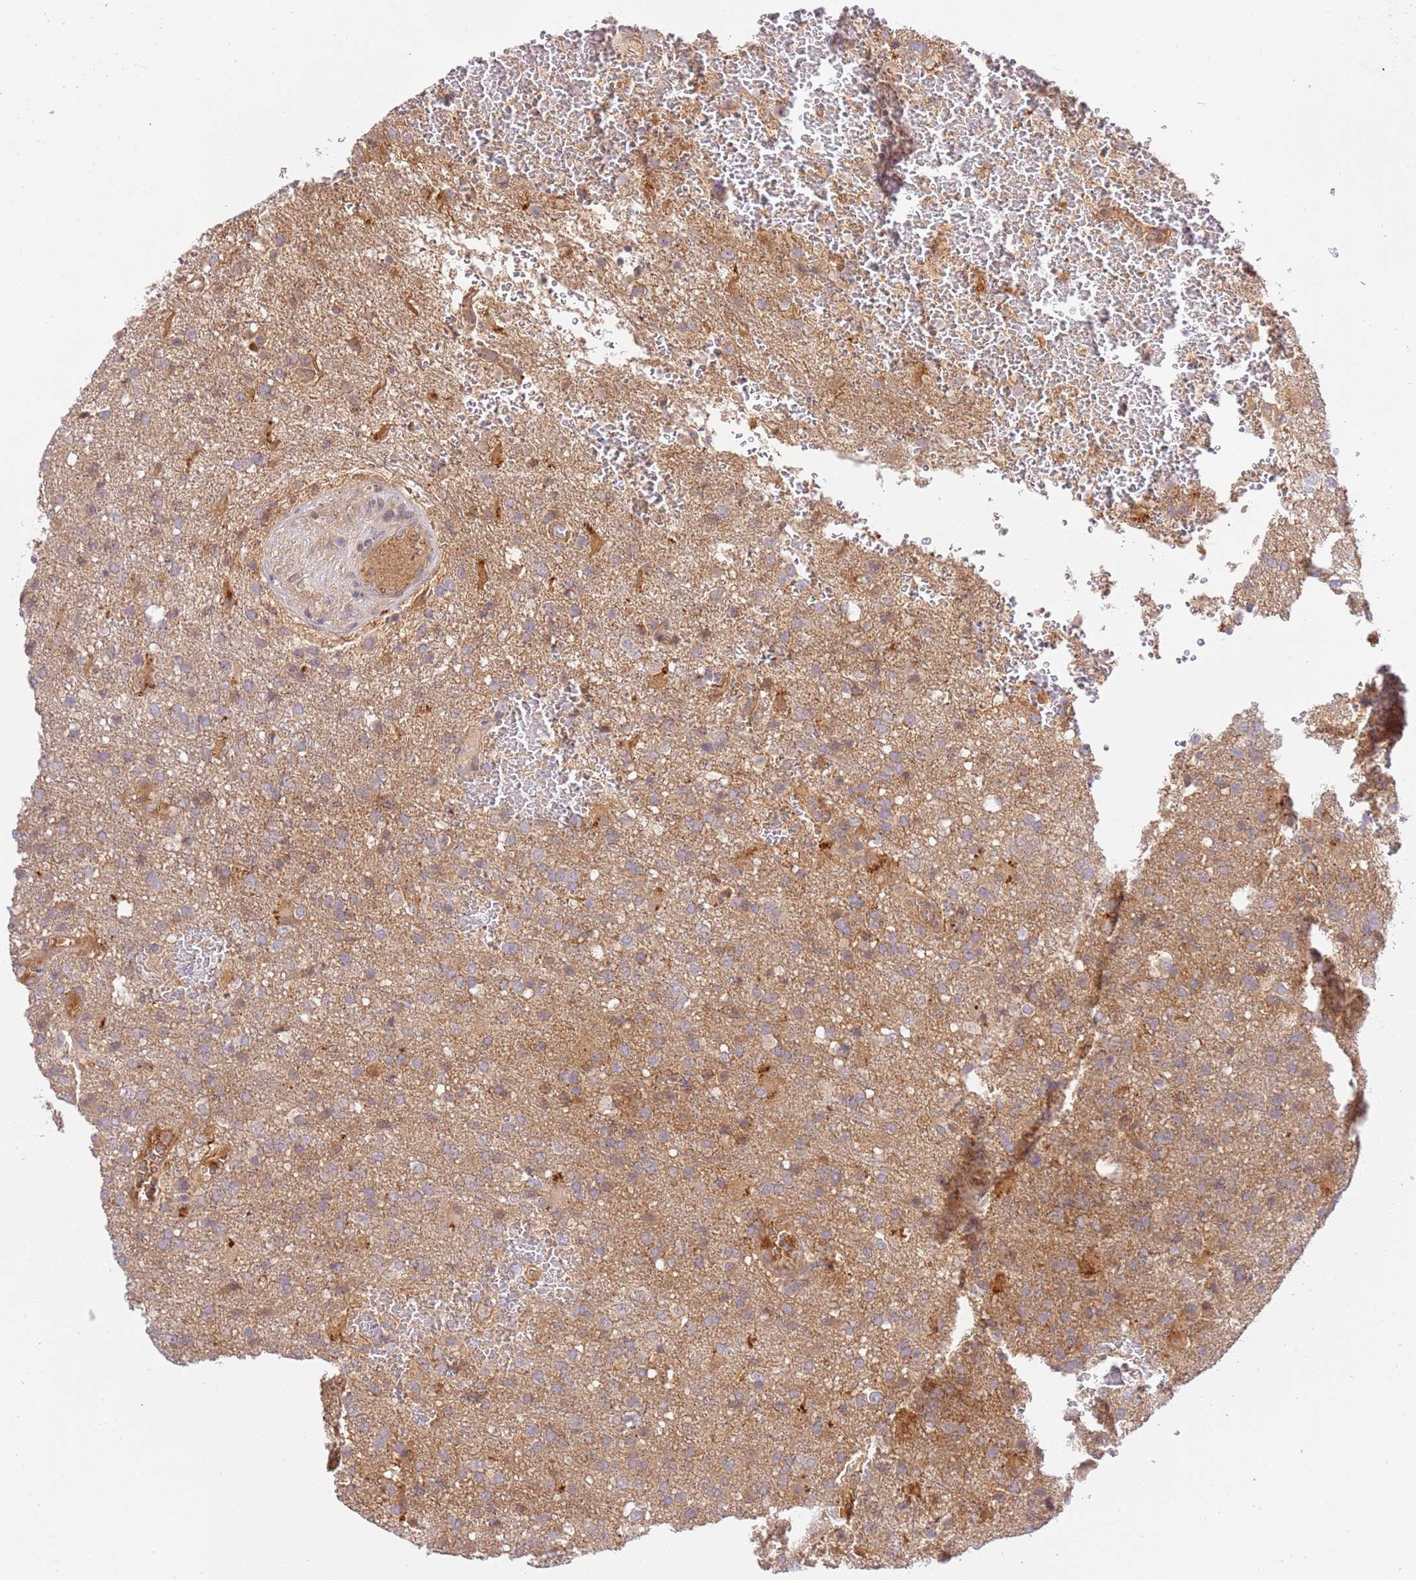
{"staining": {"intensity": "weak", "quantity": "<25%", "location": "cytoplasmic/membranous"}, "tissue": "glioma", "cell_type": "Tumor cells", "image_type": "cancer", "snomed": [{"axis": "morphology", "description": "Glioma, malignant, High grade"}, {"axis": "topography", "description": "Brain"}], "caption": "Tumor cells are negative for brown protein staining in glioma.", "gene": "C8G", "patient": {"sex": "female", "age": 74}}